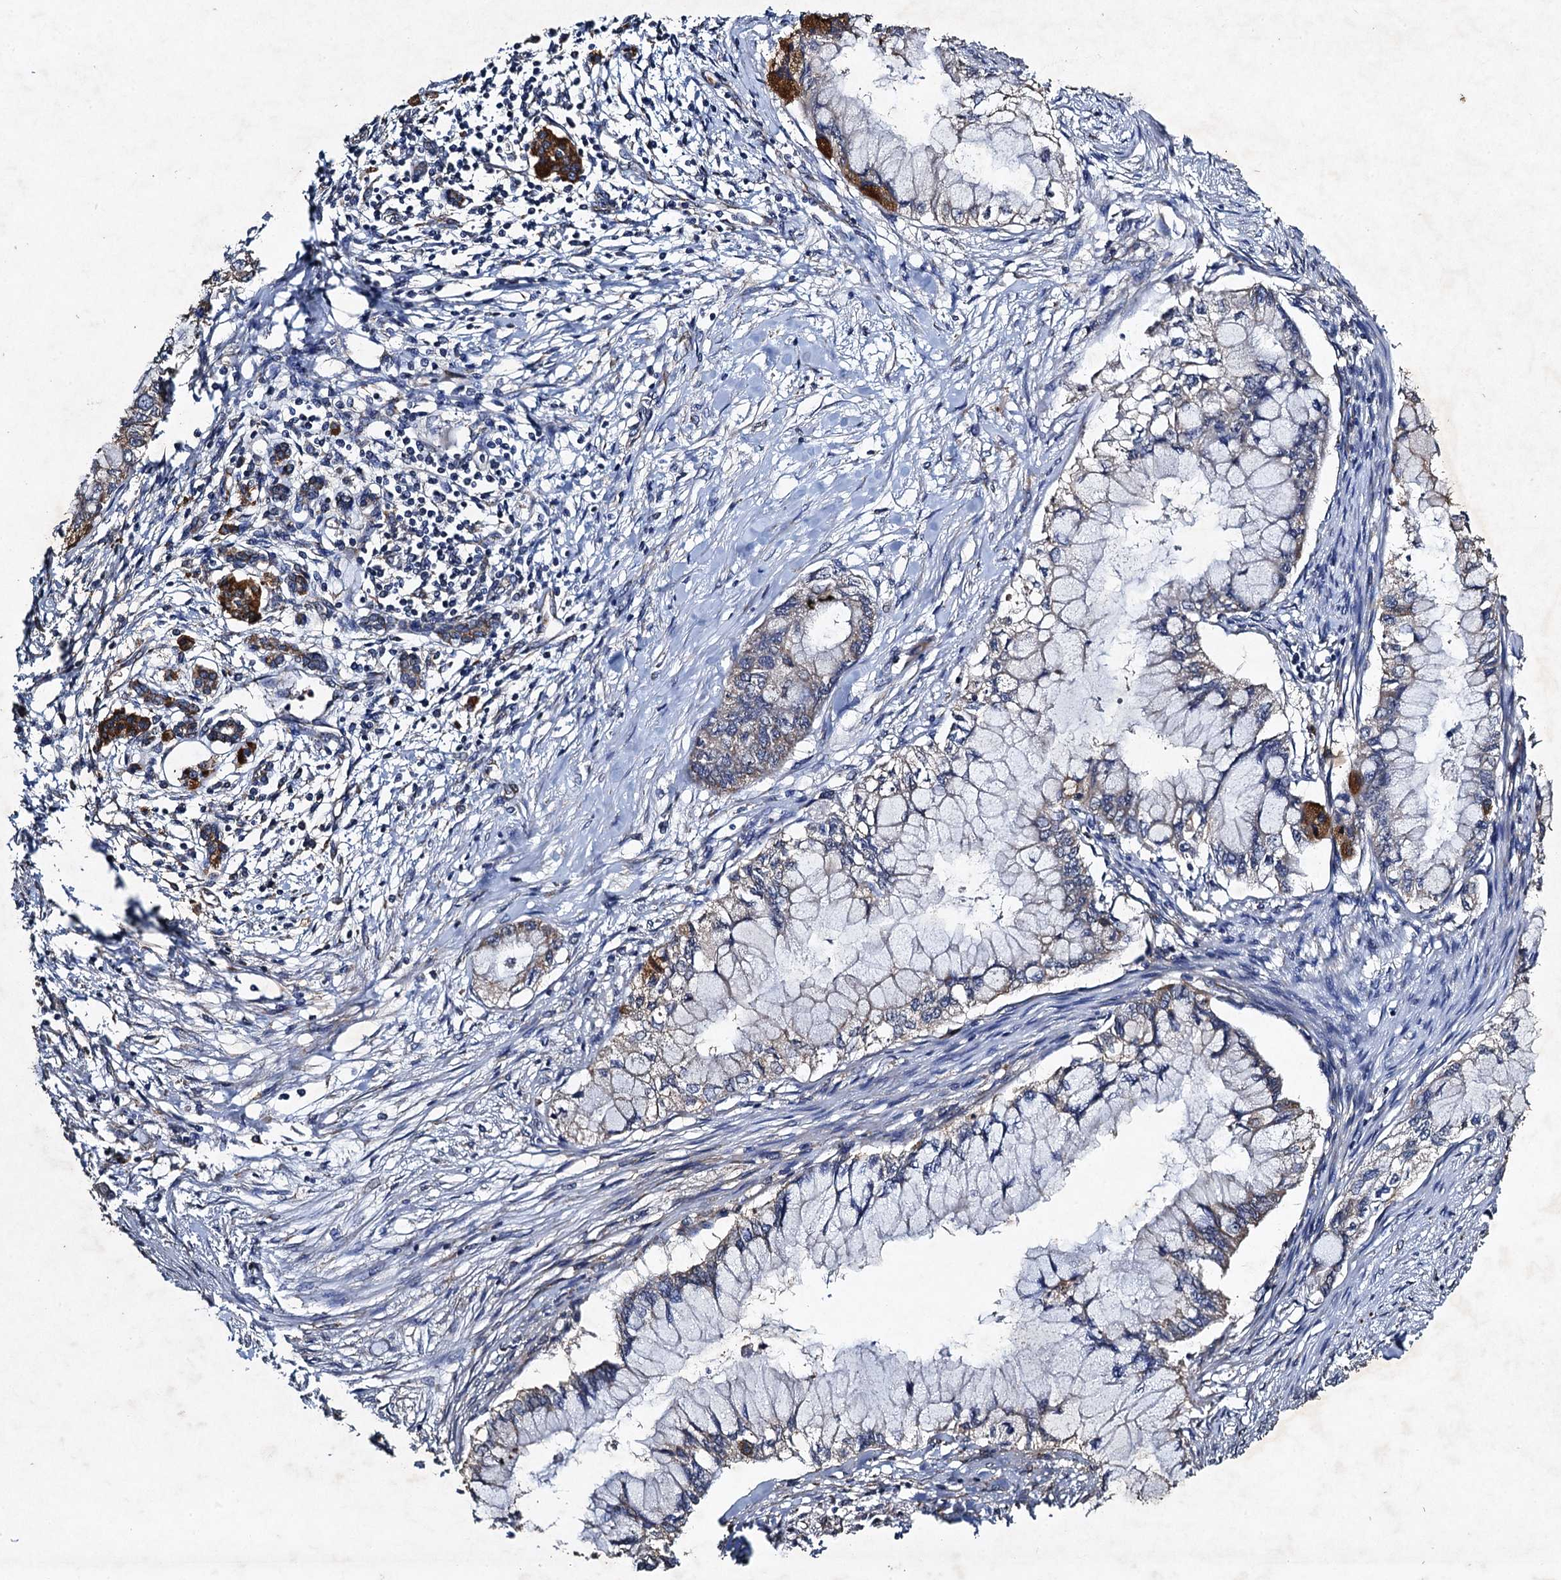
{"staining": {"intensity": "moderate", "quantity": "<25%", "location": "cytoplasmic/membranous"}, "tissue": "pancreatic cancer", "cell_type": "Tumor cells", "image_type": "cancer", "snomed": [{"axis": "morphology", "description": "Adenocarcinoma, NOS"}, {"axis": "topography", "description": "Pancreas"}], "caption": "An image of pancreatic cancer (adenocarcinoma) stained for a protein displays moderate cytoplasmic/membranous brown staining in tumor cells. (DAB IHC, brown staining for protein, blue staining for nuclei).", "gene": "NDUFA13", "patient": {"sex": "male", "age": 48}}